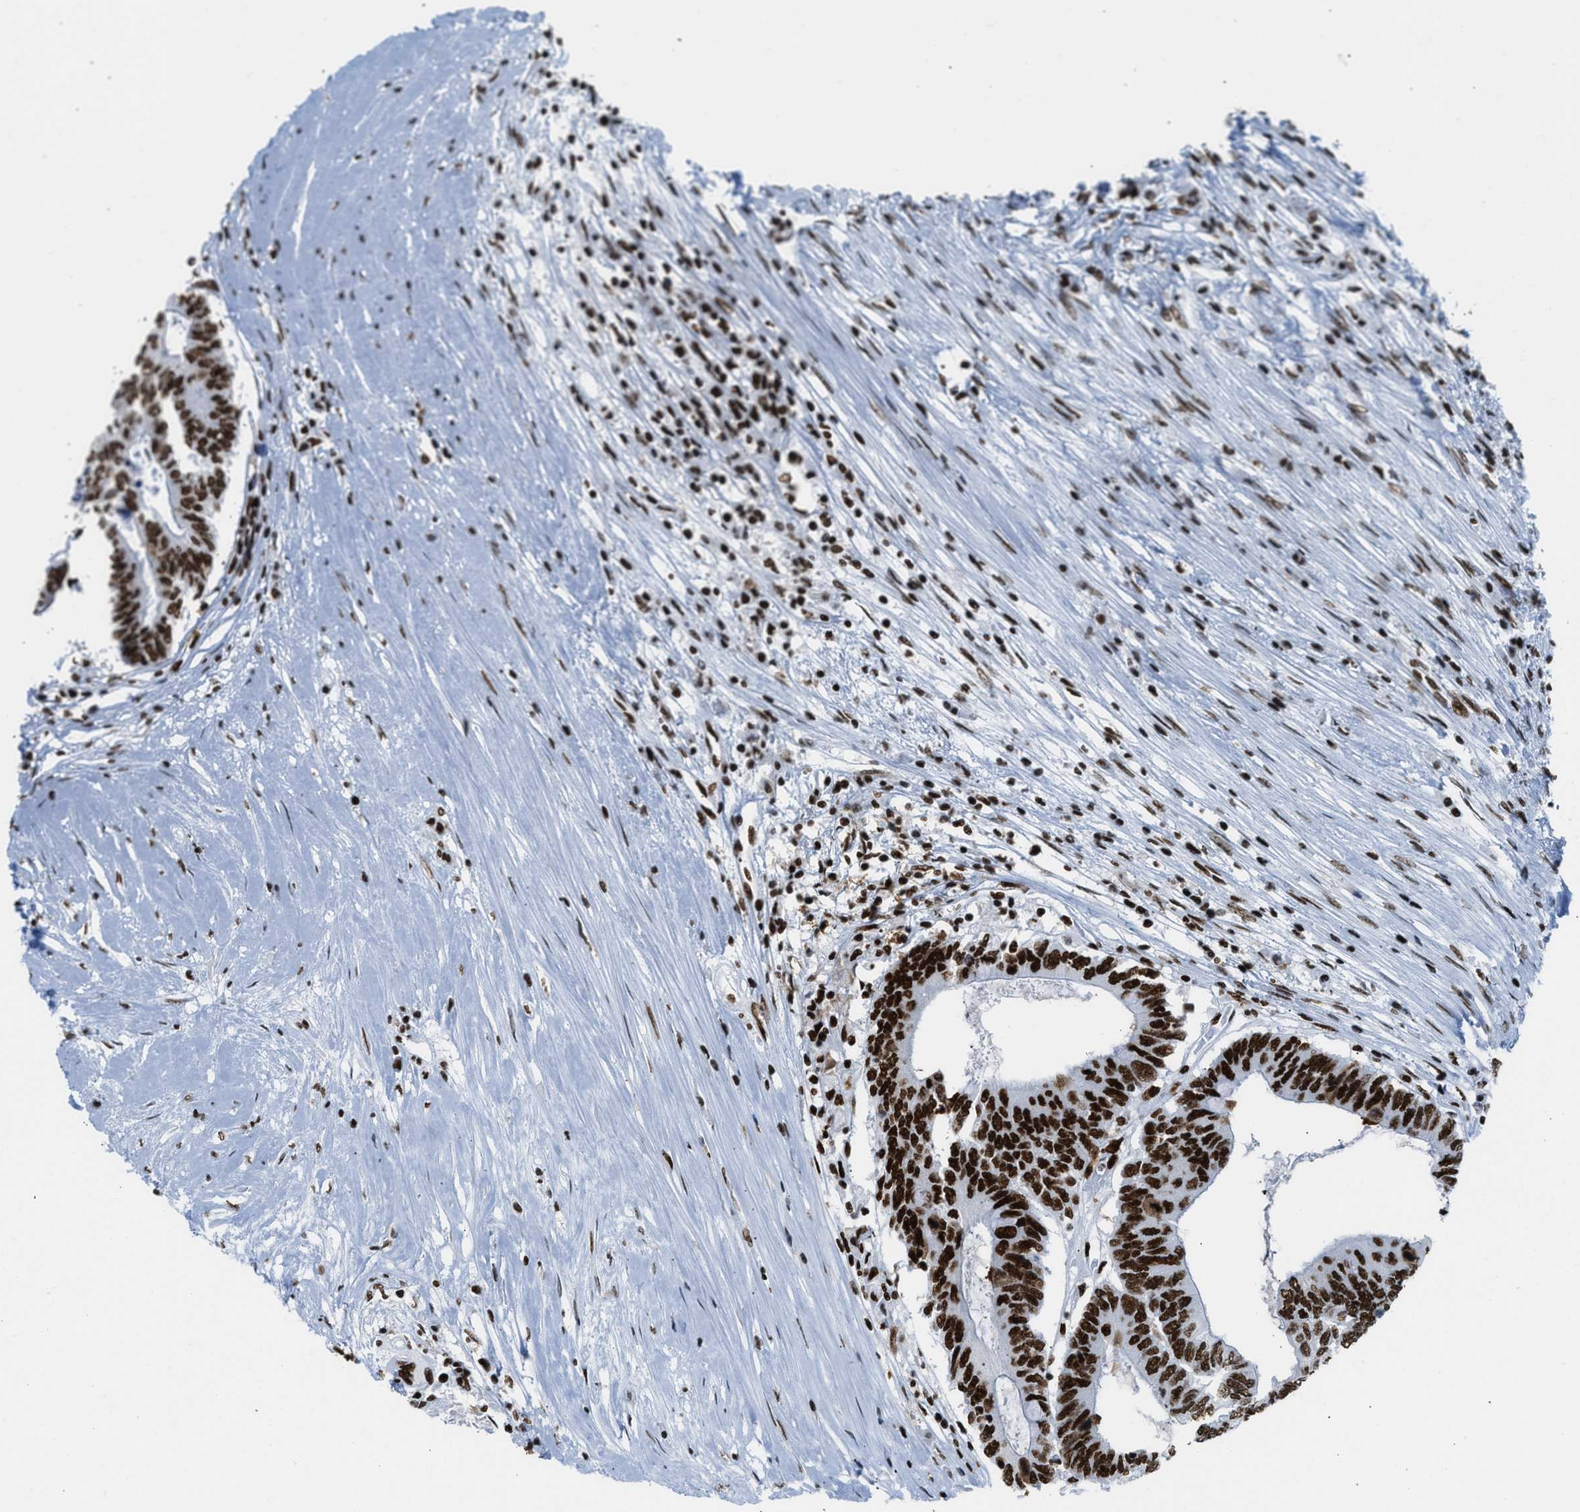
{"staining": {"intensity": "strong", "quantity": ">75%", "location": "nuclear"}, "tissue": "colorectal cancer", "cell_type": "Tumor cells", "image_type": "cancer", "snomed": [{"axis": "morphology", "description": "Adenocarcinoma, NOS"}, {"axis": "topography", "description": "Rectum"}], "caption": "Tumor cells show high levels of strong nuclear staining in about >75% of cells in colorectal adenocarcinoma.", "gene": "PIF1", "patient": {"sex": "male", "age": 63}}